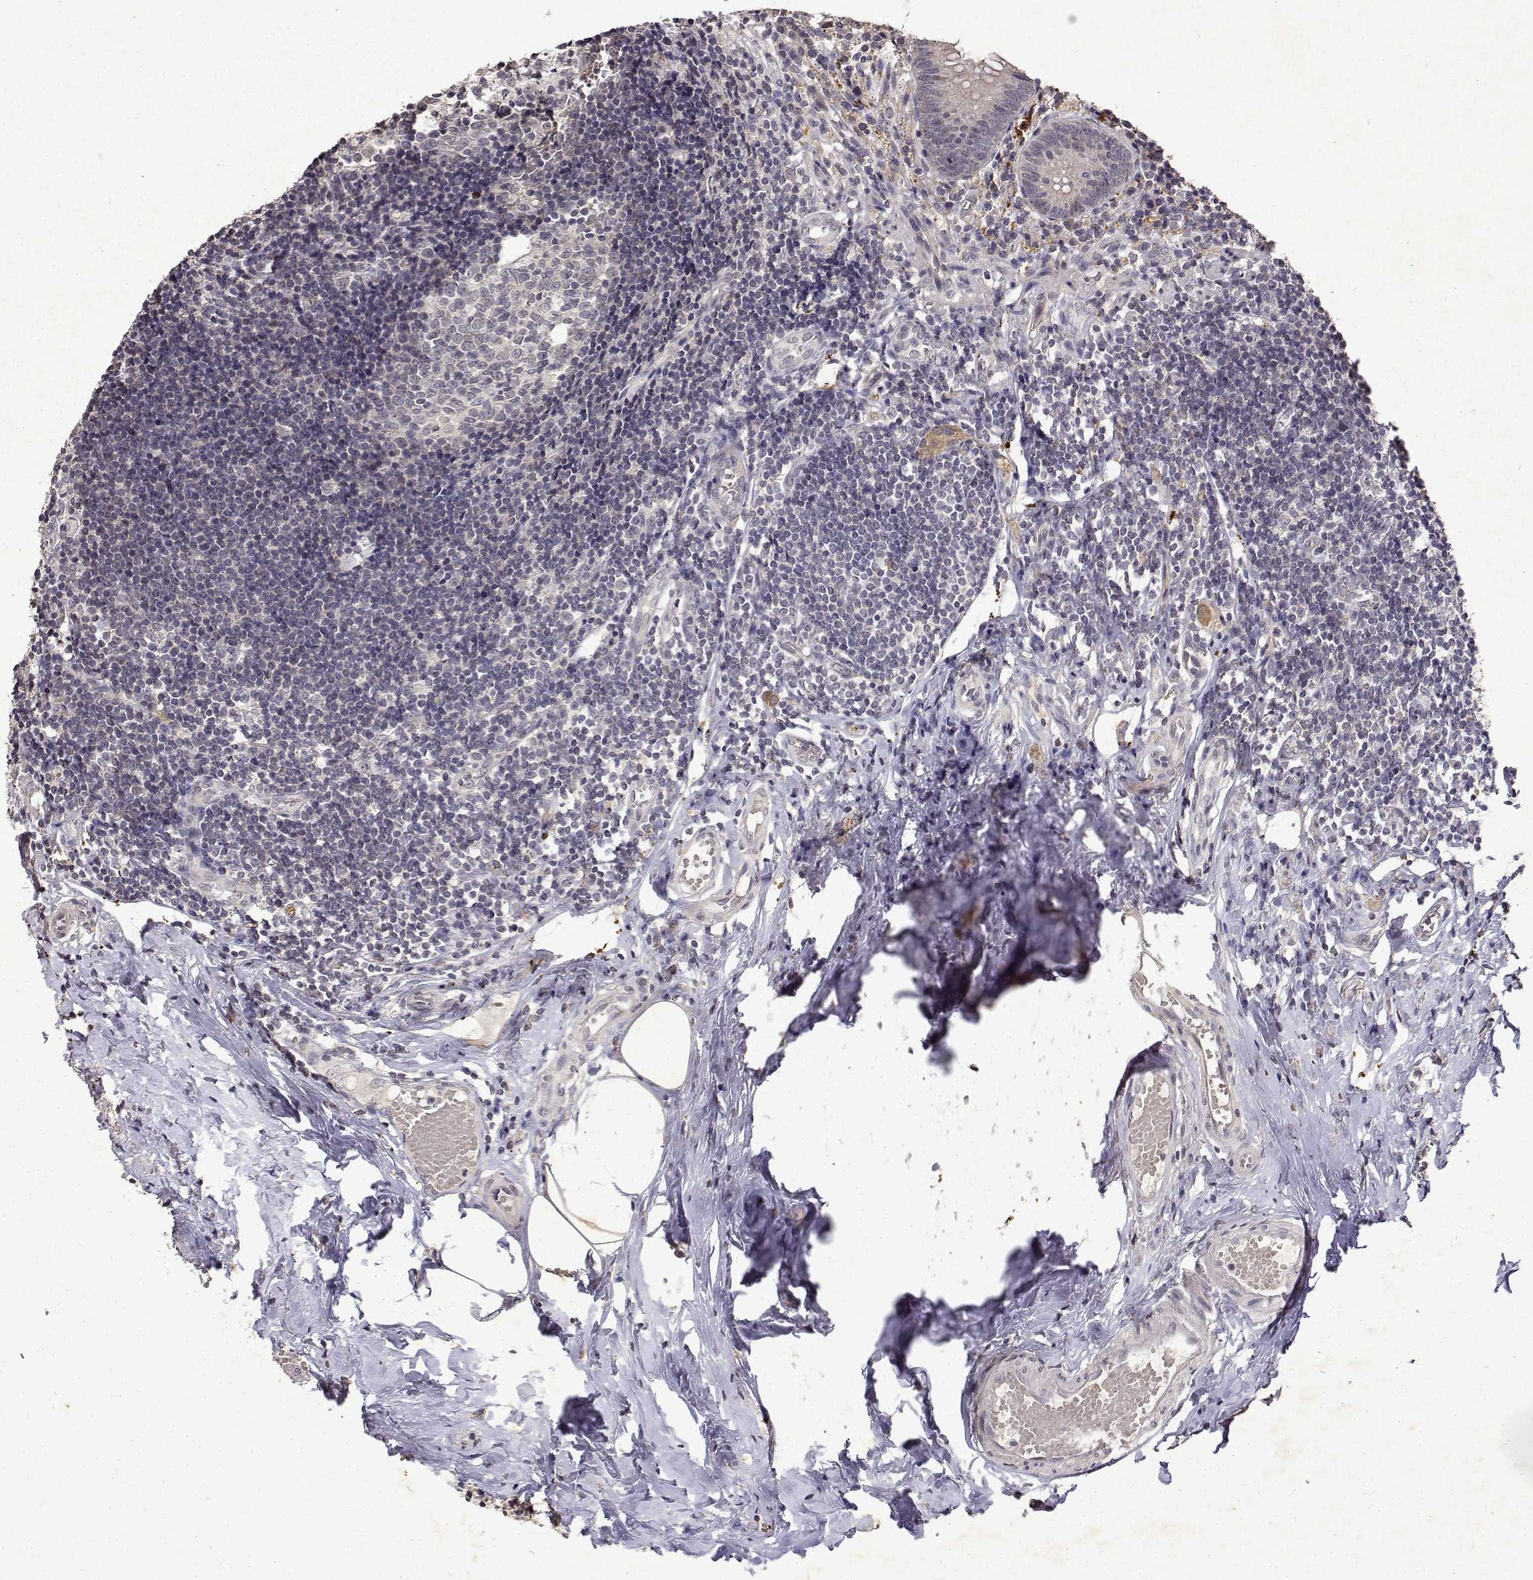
{"staining": {"intensity": "negative", "quantity": "none", "location": "none"}, "tissue": "appendix", "cell_type": "Glandular cells", "image_type": "normal", "snomed": [{"axis": "morphology", "description": "Normal tissue, NOS"}, {"axis": "topography", "description": "Appendix"}], "caption": "High power microscopy micrograph of an immunohistochemistry (IHC) histopathology image of unremarkable appendix, revealing no significant expression in glandular cells.", "gene": "BDNF", "patient": {"sex": "female", "age": 32}}